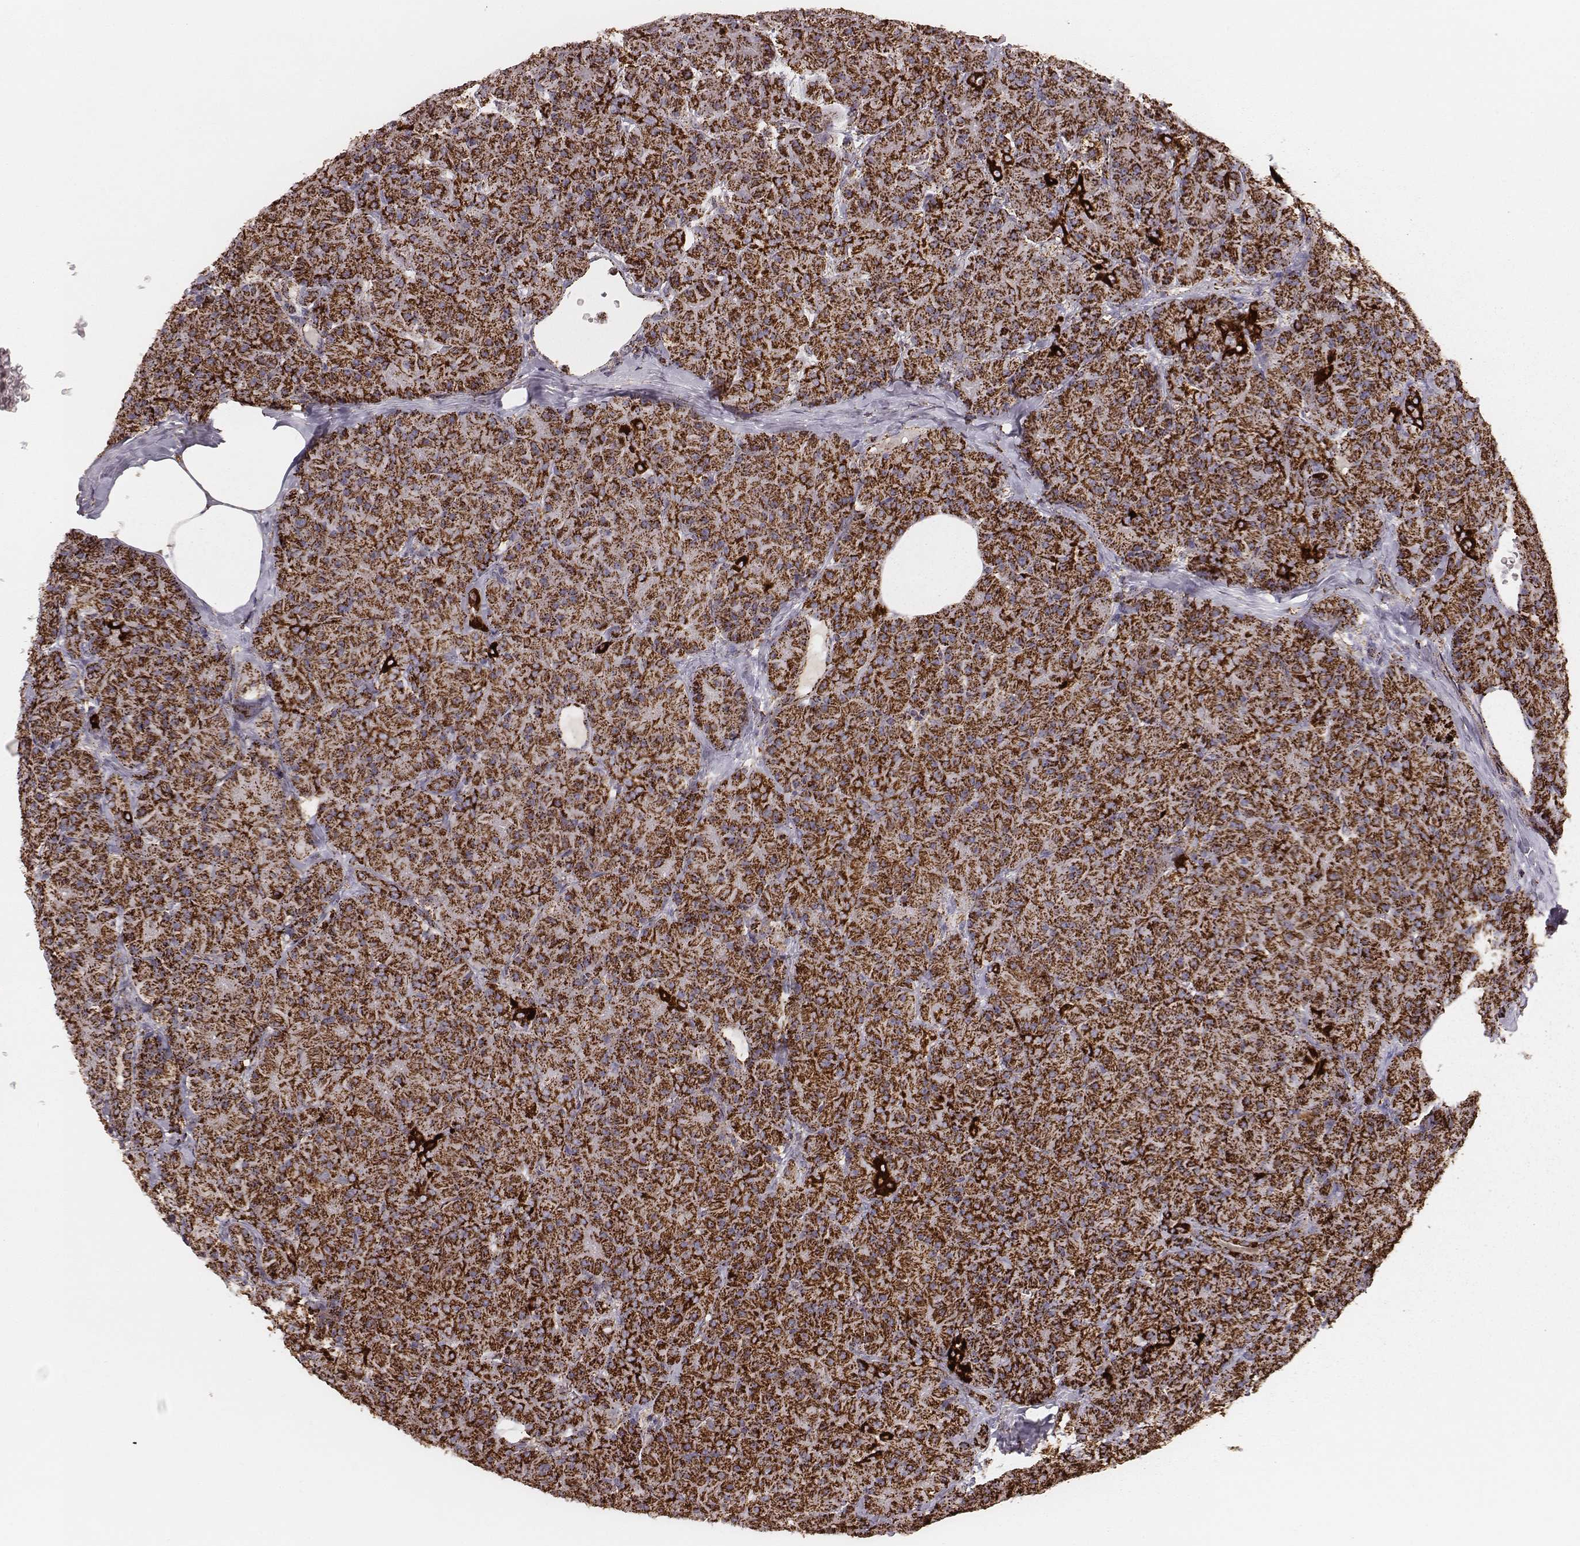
{"staining": {"intensity": "strong", "quantity": ">75%", "location": "cytoplasmic/membranous"}, "tissue": "pancreas", "cell_type": "Exocrine glandular cells", "image_type": "normal", "snomed": [{"axis": "morphology", "description": "Normal tissue, NOS"}, {"axis": "topography", "description": "Pancreas"}], "caption": "Approximately >75% of exocrine glandular cells in normal pancreas exhibit strong cytoplasmic/membranous protein positivity as visualized by brown immunohistochemical staining.", "gene": "TUFM", "patient": {"sex": "male", "age": 57}}